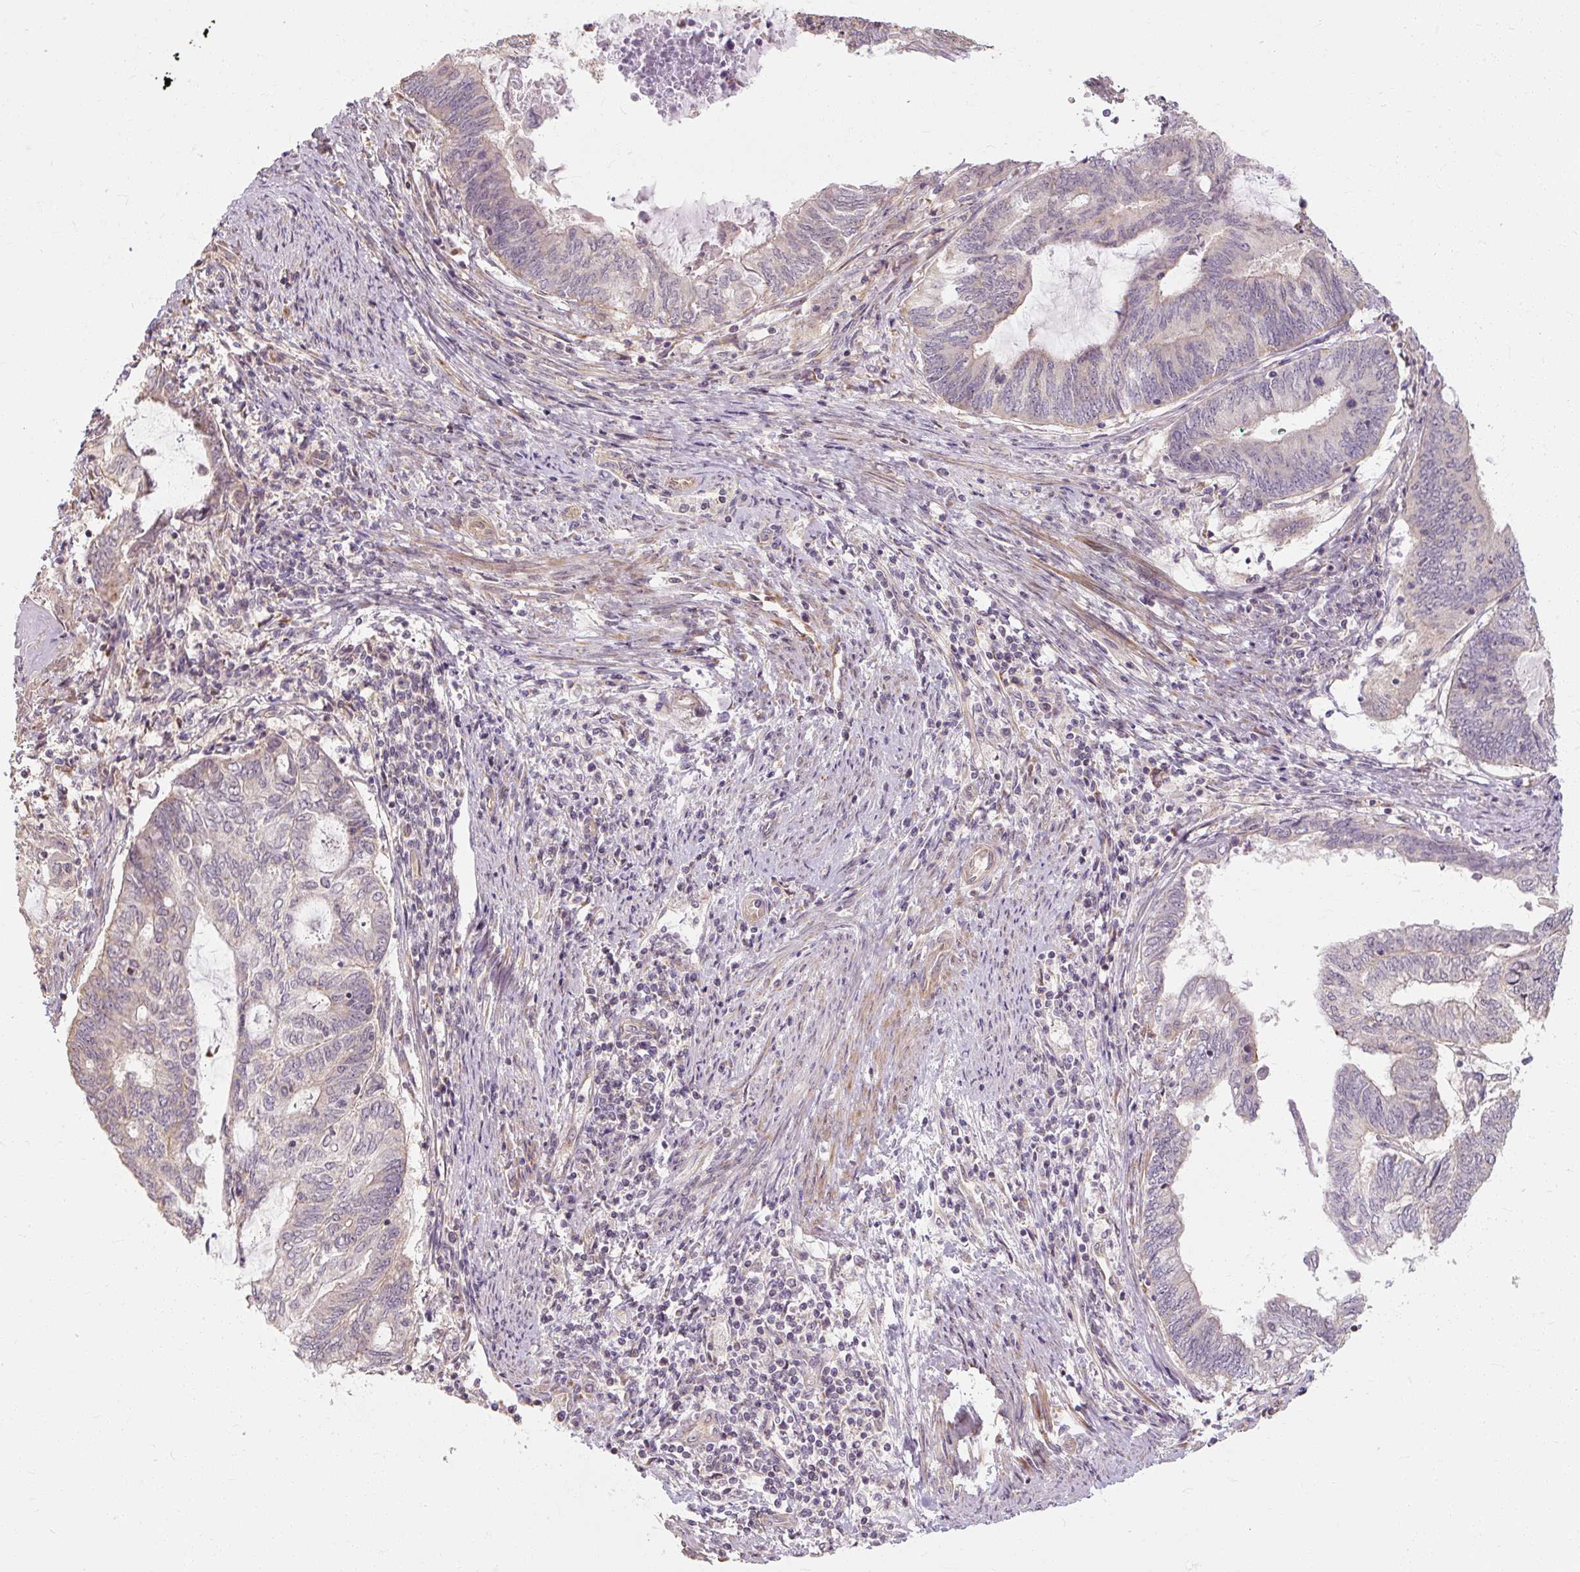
{"staining": {"intensity": "negative", "quantity": "none", "location": "none"}, "tissue": "endometrial cancer", "cell_type": "Tumor cells", "image_type": "cancer", "snomed": [{"axis": "morphology", "description": "Adenocarcinoma, NOS"}, {"axis": "topography", "description": "Uterus"}, {"axis": "topography", "description": "Endometrium"}], "caption": "Photomicrograph shows no significant protein expression in tumor cells of endometrial adenocarcinoma. (Stains: DAB (3,3'-diaminobenzidine) immunohistochemistry with hematoxylin counter stain, Microscopy: brightfield microscopy at high magnification).", "gene": "RB1CC1", "patient": {"sex": "female", "age": 70}}